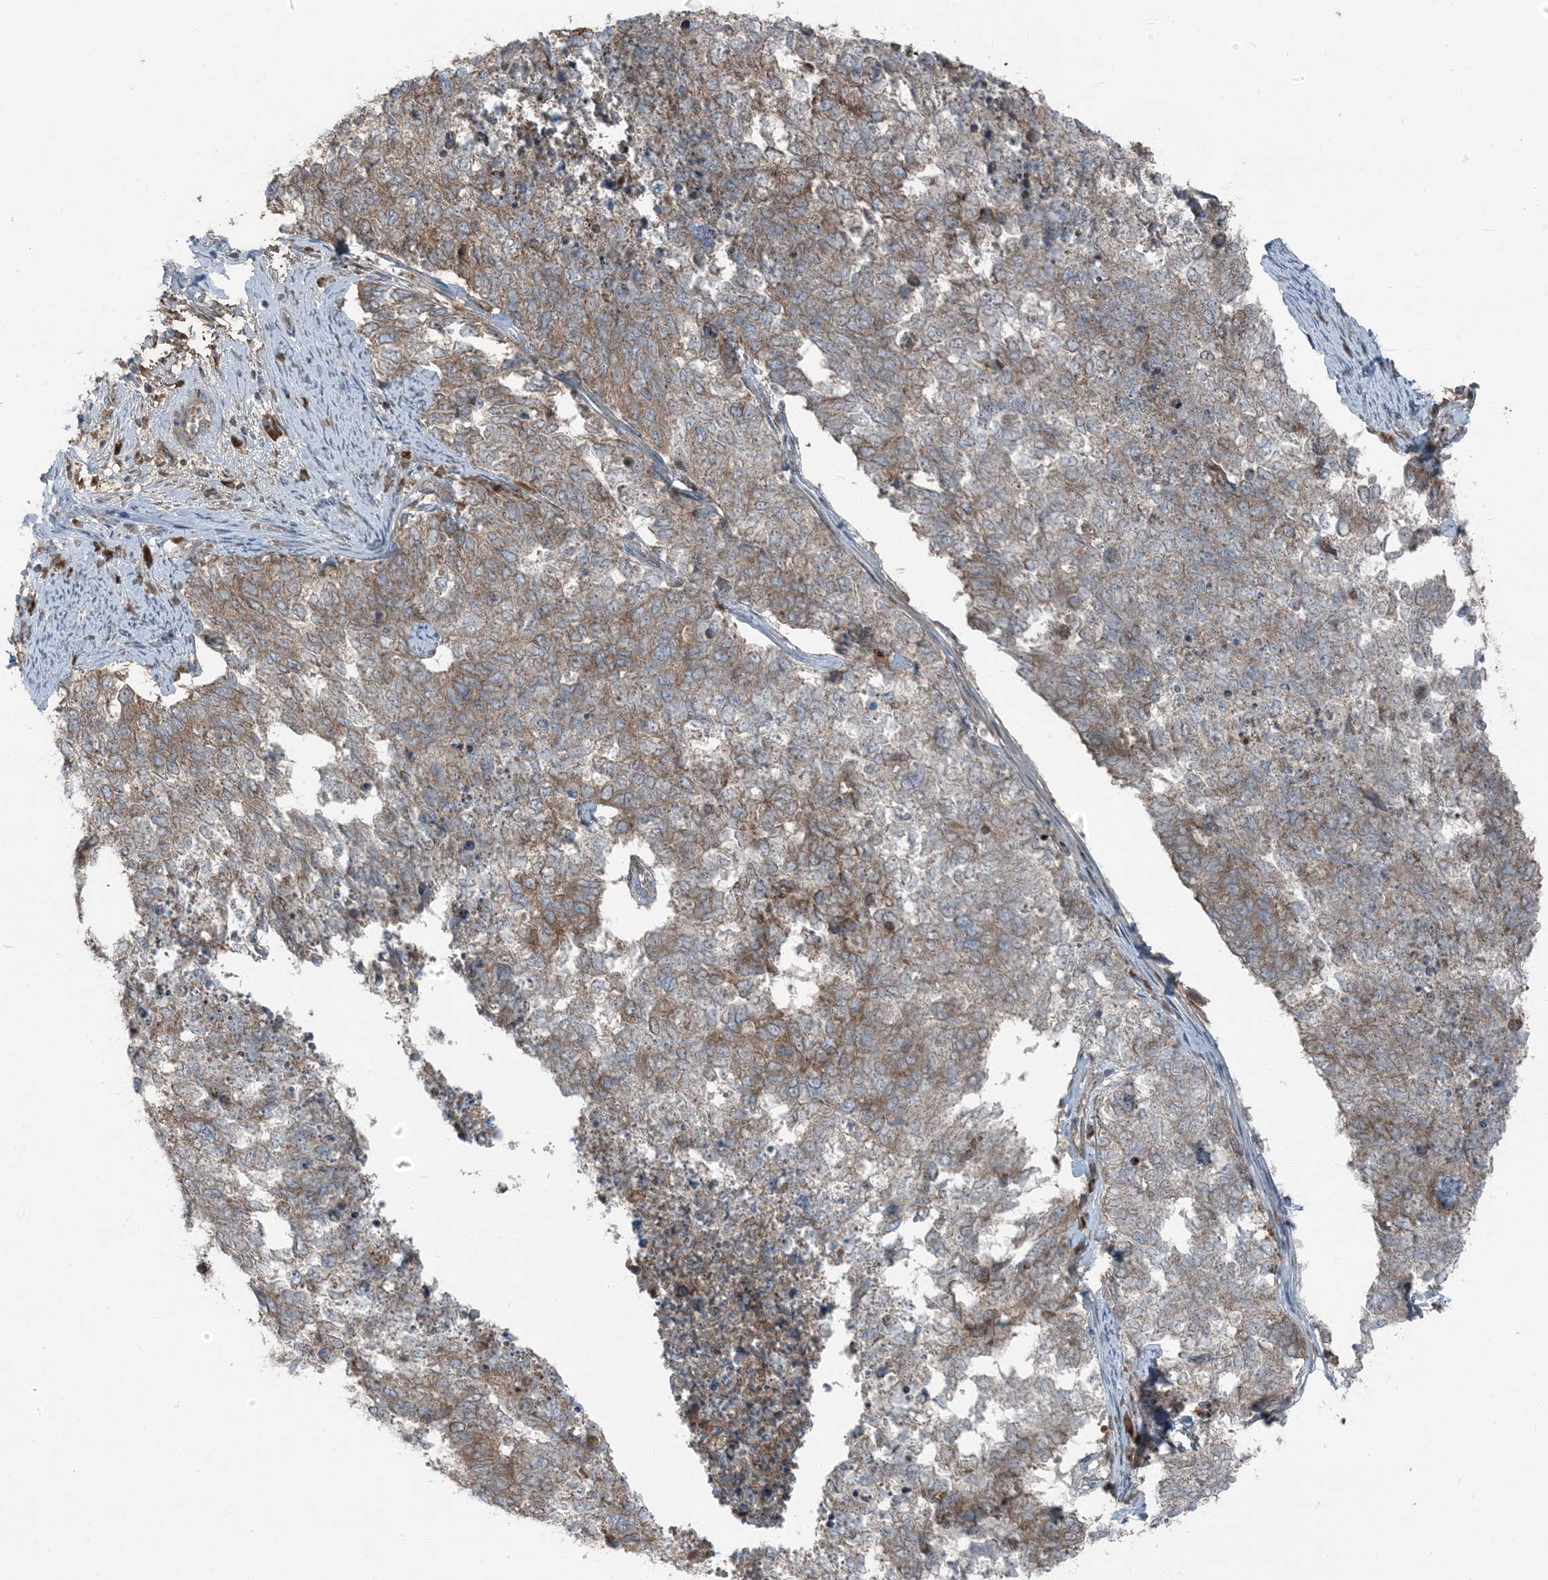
{"staining": {"intensity": "moderate", "quantity": ">75%", "location": "cytoplasmic/membranous"}, "tissue": "cervical cancer", "cell_type": "Tumor cells", "image_type": "cancer", "snomed": [{"axis": "morphology", "description": "Squamous cell carcinoma, NOS"}, {"axis": "topography", "description": "Cervix"}], "caption": "Protein expression analysis of squamous cell carcinoma (cervical) reveals moderate cytoplasmic/membranous staining in approximately >75% of tumor cells. The protein is shown in brown color, while the nuclei are stained blue.", "gene": "RAB3GAP1", "patient": {"sex": "female", "age": 63}}